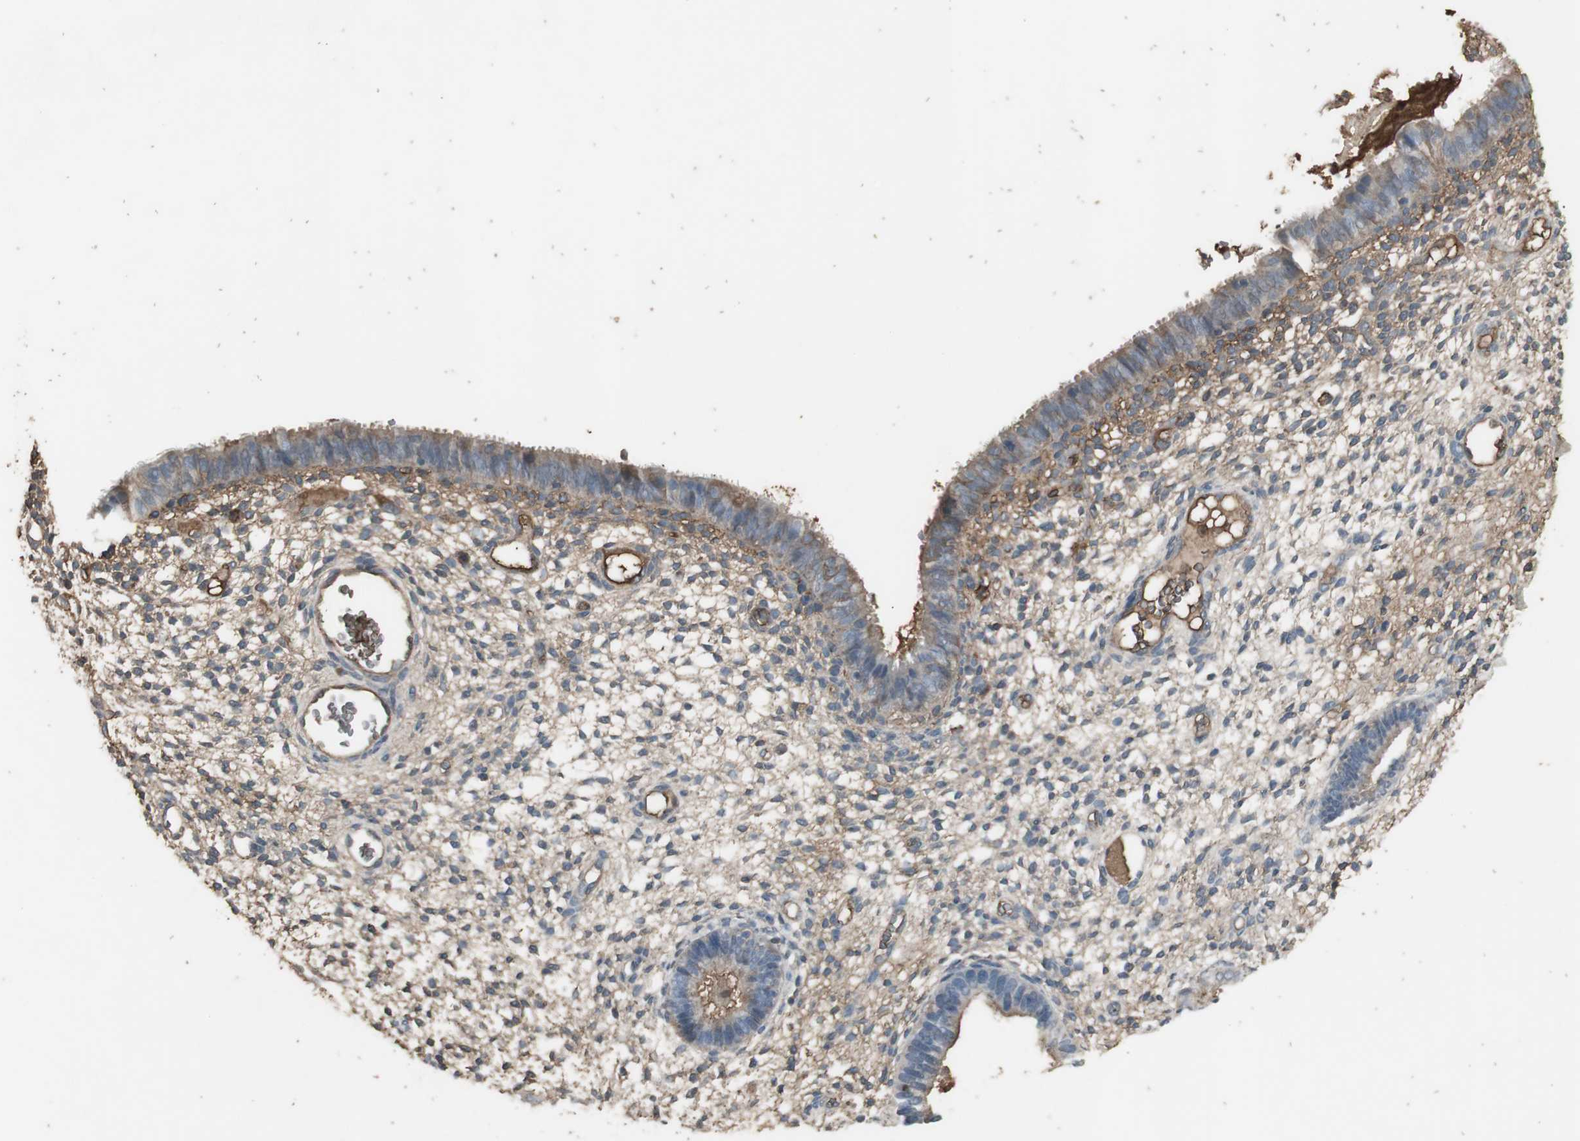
{"staining": {"intensity": "weak", "quantity": ">75%", "location": "cytoplasmic/membranous"}, "tissue": "endometrium", "cell_type": "Cells in endometrial stroma", "image_type": "normal", "snomed": [{"axis": "morphology", "description": "Normal tissue, NOS"}, {"axis": "topography", "description": "Endometrium"}], "caption": "Immunohistochemistry (IHC) (DAB (3,3'-diaminobenzidine)) staining of benign human endometrium demonstrates weak cytoplasmic/membranous protein staining in about >75% of cells in endometrial stroma.", "gene": "MMP14", "patient": {"sex": "female", "age": 61}}